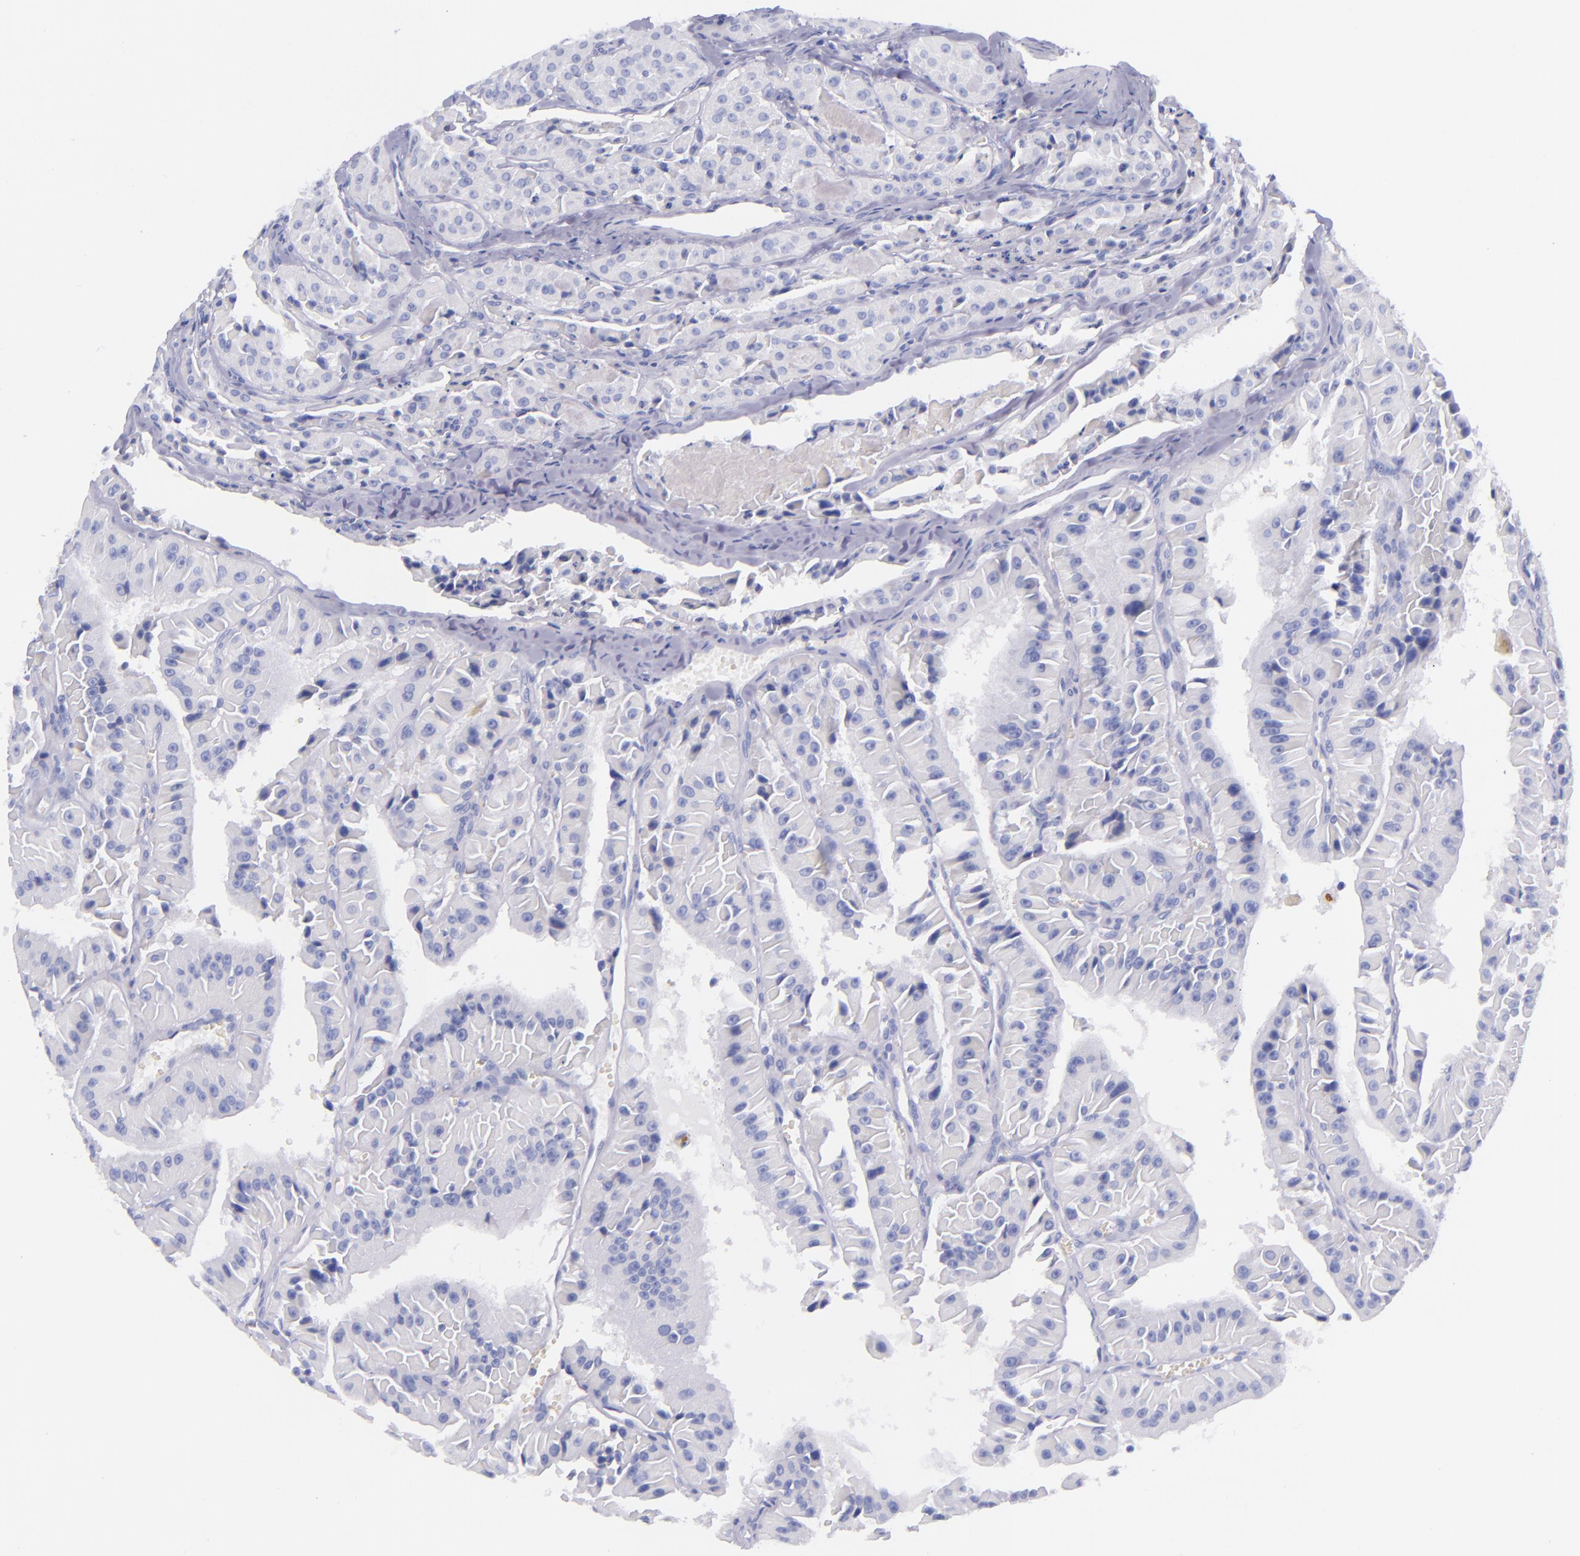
{"staining": {"intensity": "negative", "quantity": "none", "location": "none"}, "tissue": "thyroid cancer", "cell_type": "Tumor cells", "image_type": "cancer", "snomed": [{"axis": "morphology", "description": "Carcinoma, NOS"}, {"axis": "topography", "description": "Thyroid gland"}], "caption": "Carcinoma (thyroid) was stained to show a protein in brown. There is no significant expression in tumor cells.", "gene": "LAG3", "patient": {"sex": "male", "age": 76}}